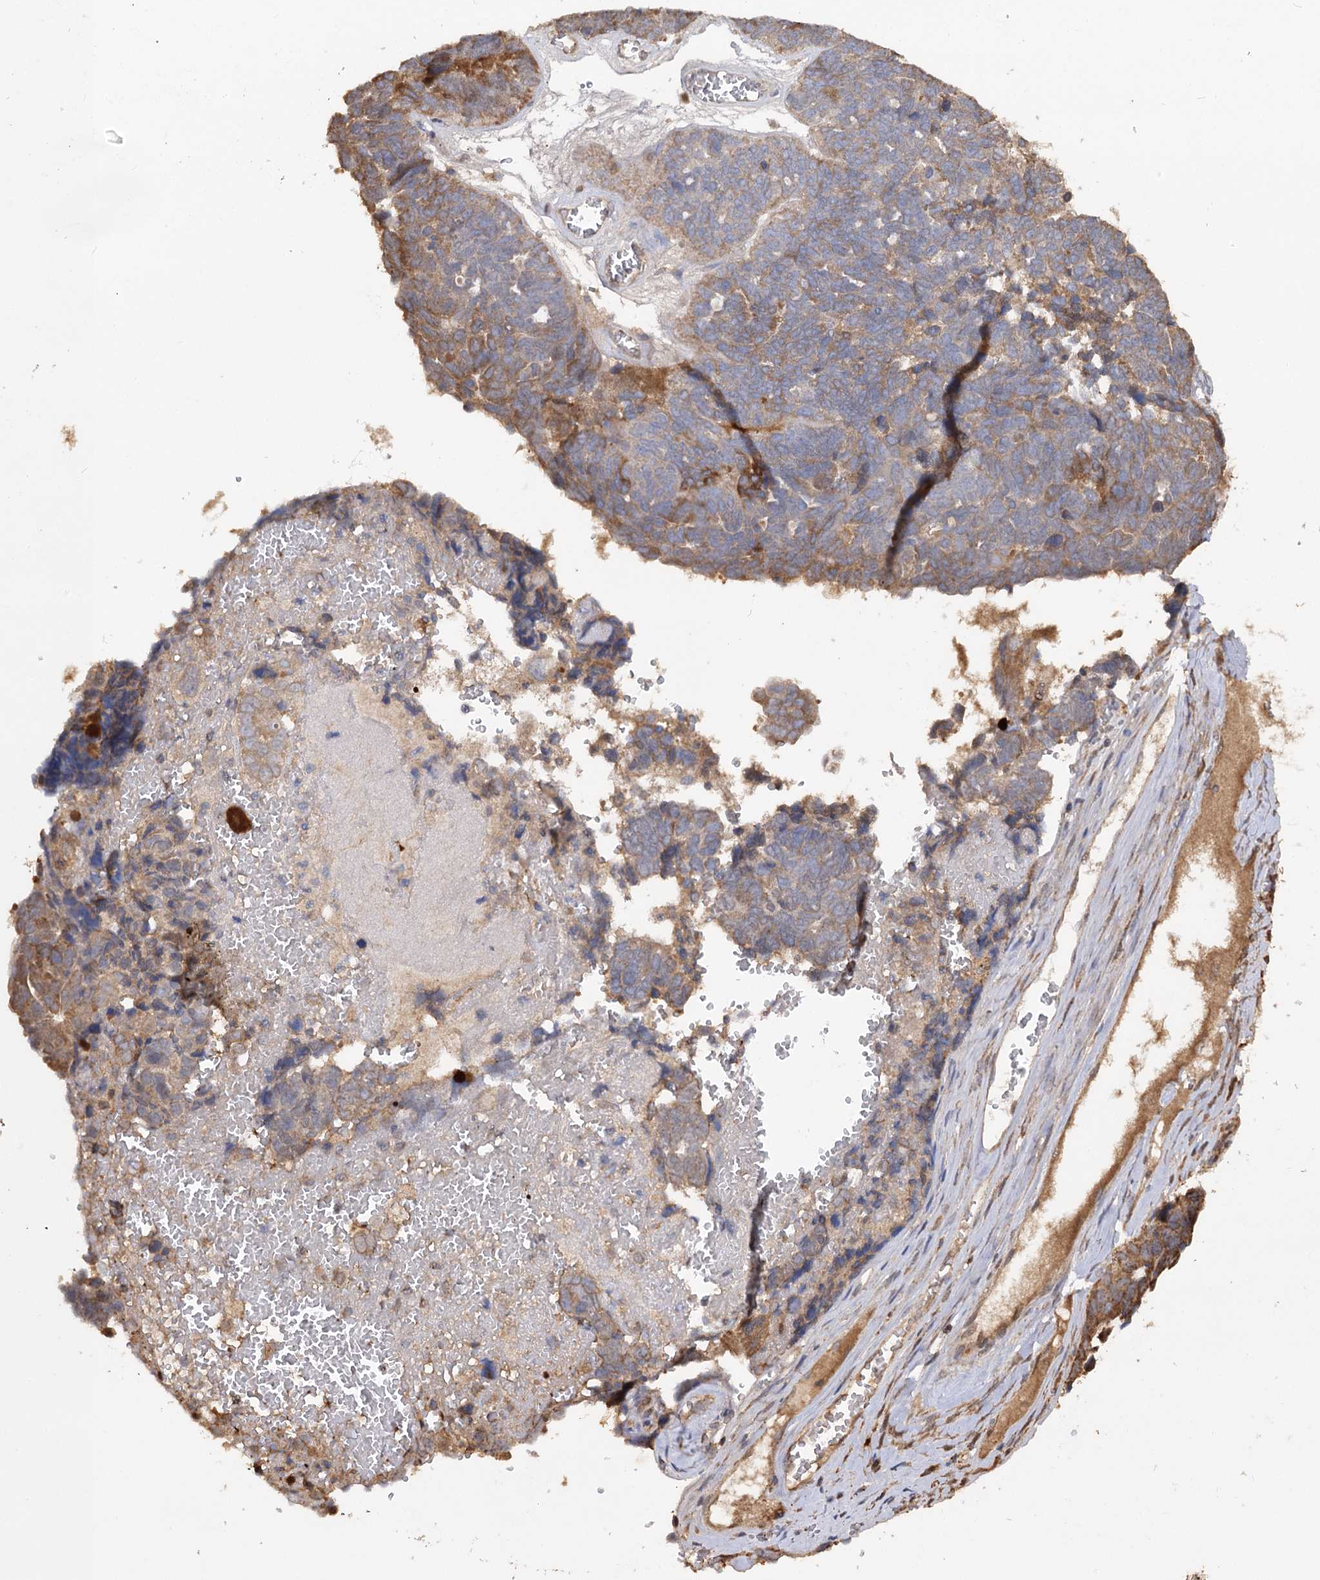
{"staining": {"intensity": "moderate", "quantity": ">75%", "location": "cytoplasmic/membranous"}, "tissue": "ovarian cancer", "cell_type": "Tumor cells", "image_type": "cancer", "snomed": [{"axis": "morphology", "description": "Cystadenocarcinoma, serous, NOS"}, {"axis": "topography", "description": "Ovary"}], "caption": "Brown immunohistochemical staining in human ovarian cancer exhibits moderate cytoplasmic/membranous staining in about >75% of tumor cells. (DAB IHC, brown staining for protein, blue staining for nuclei).", "gene": "ARL13A", "patient": {"sex": "female", "age": 79}}